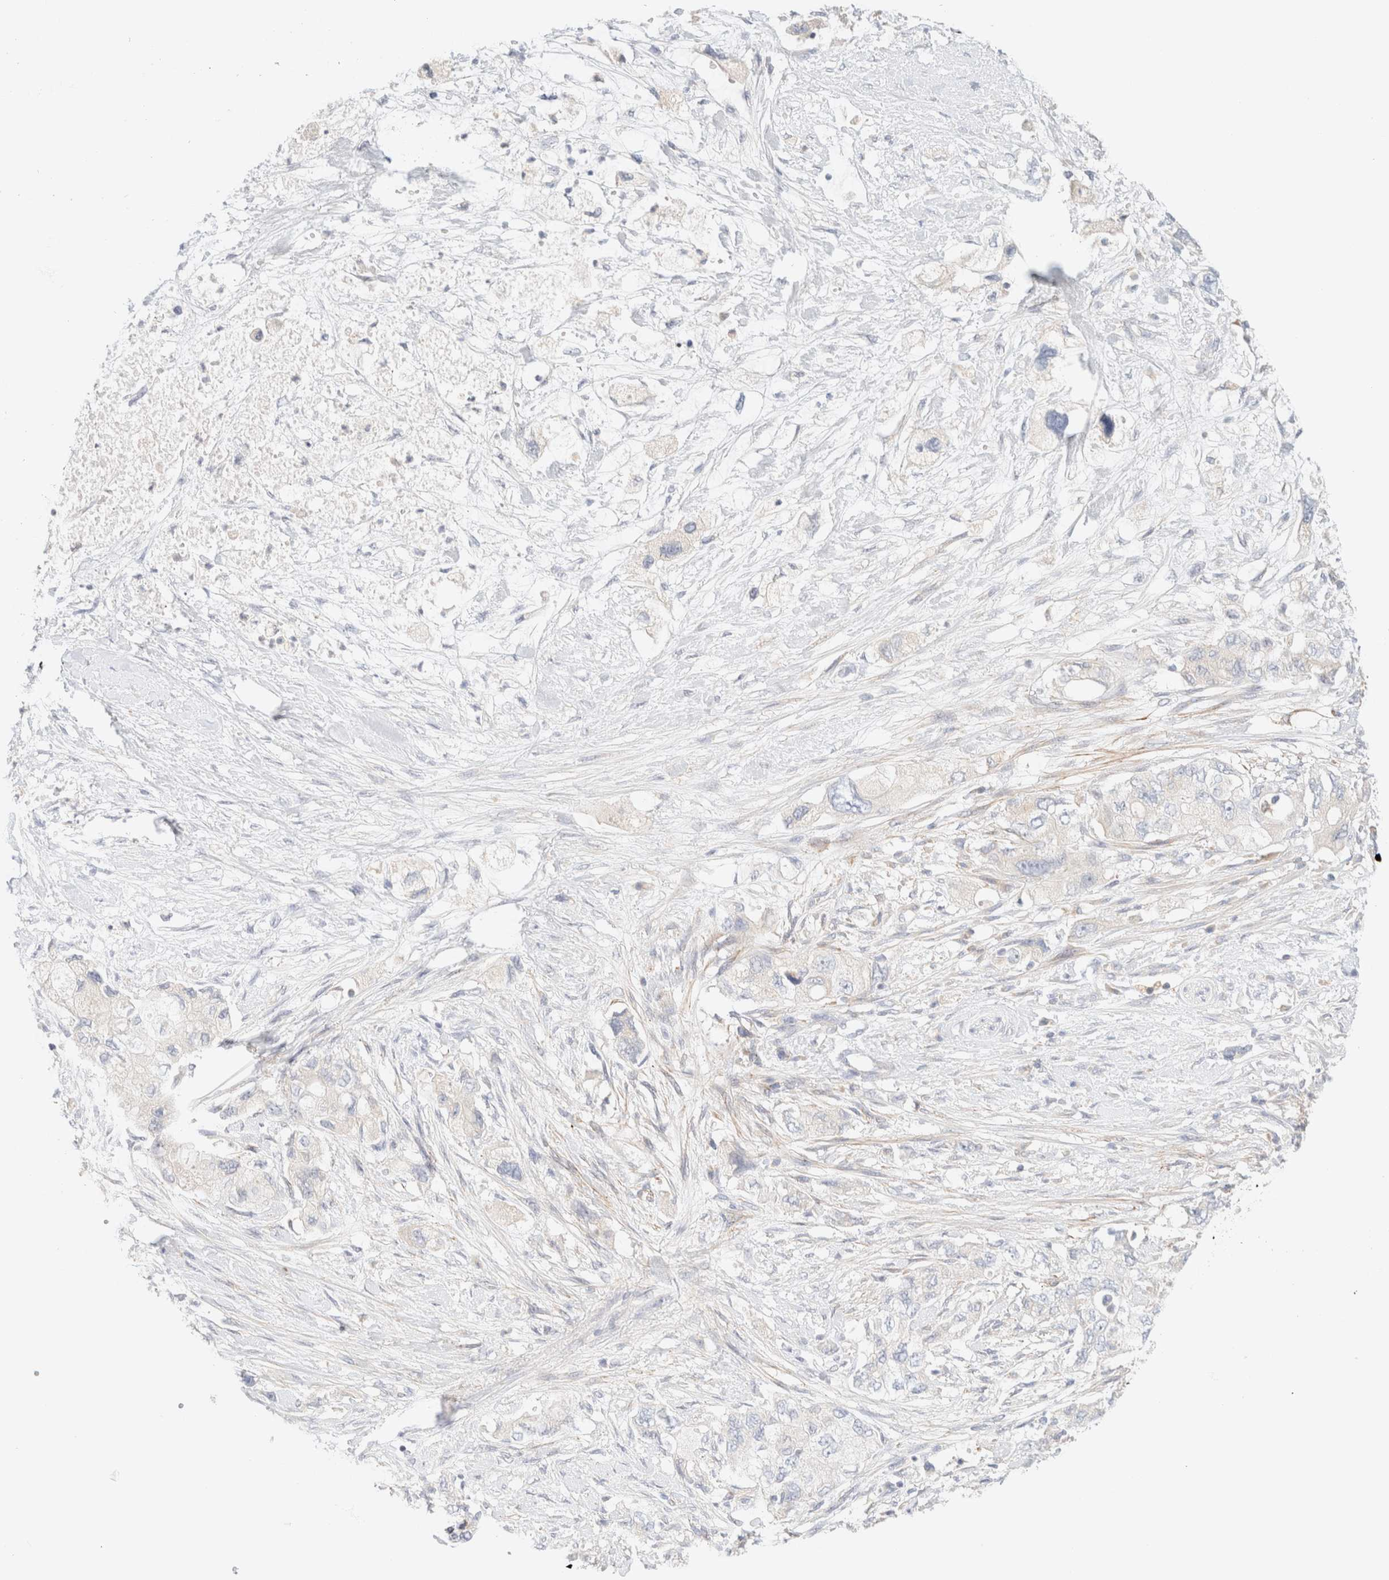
{"staining": {"intensity": "negative", "quantity": "none", "location": "none"}, "tissue": "pancreatic cancer", "cell_type": "Tumor cells", "image_type": "cancer", "snomed": [{"axis": "morphology", "description": "Adenocarcinoma, NOS"}, {"axis": "topography", "description": "Pancreas"}], "caption": "Tumor cells show no significant positivity in pancreatic adenocarcinoma.", "gene": "SARM1", "patient": {"sex": "female", "age": 73}}